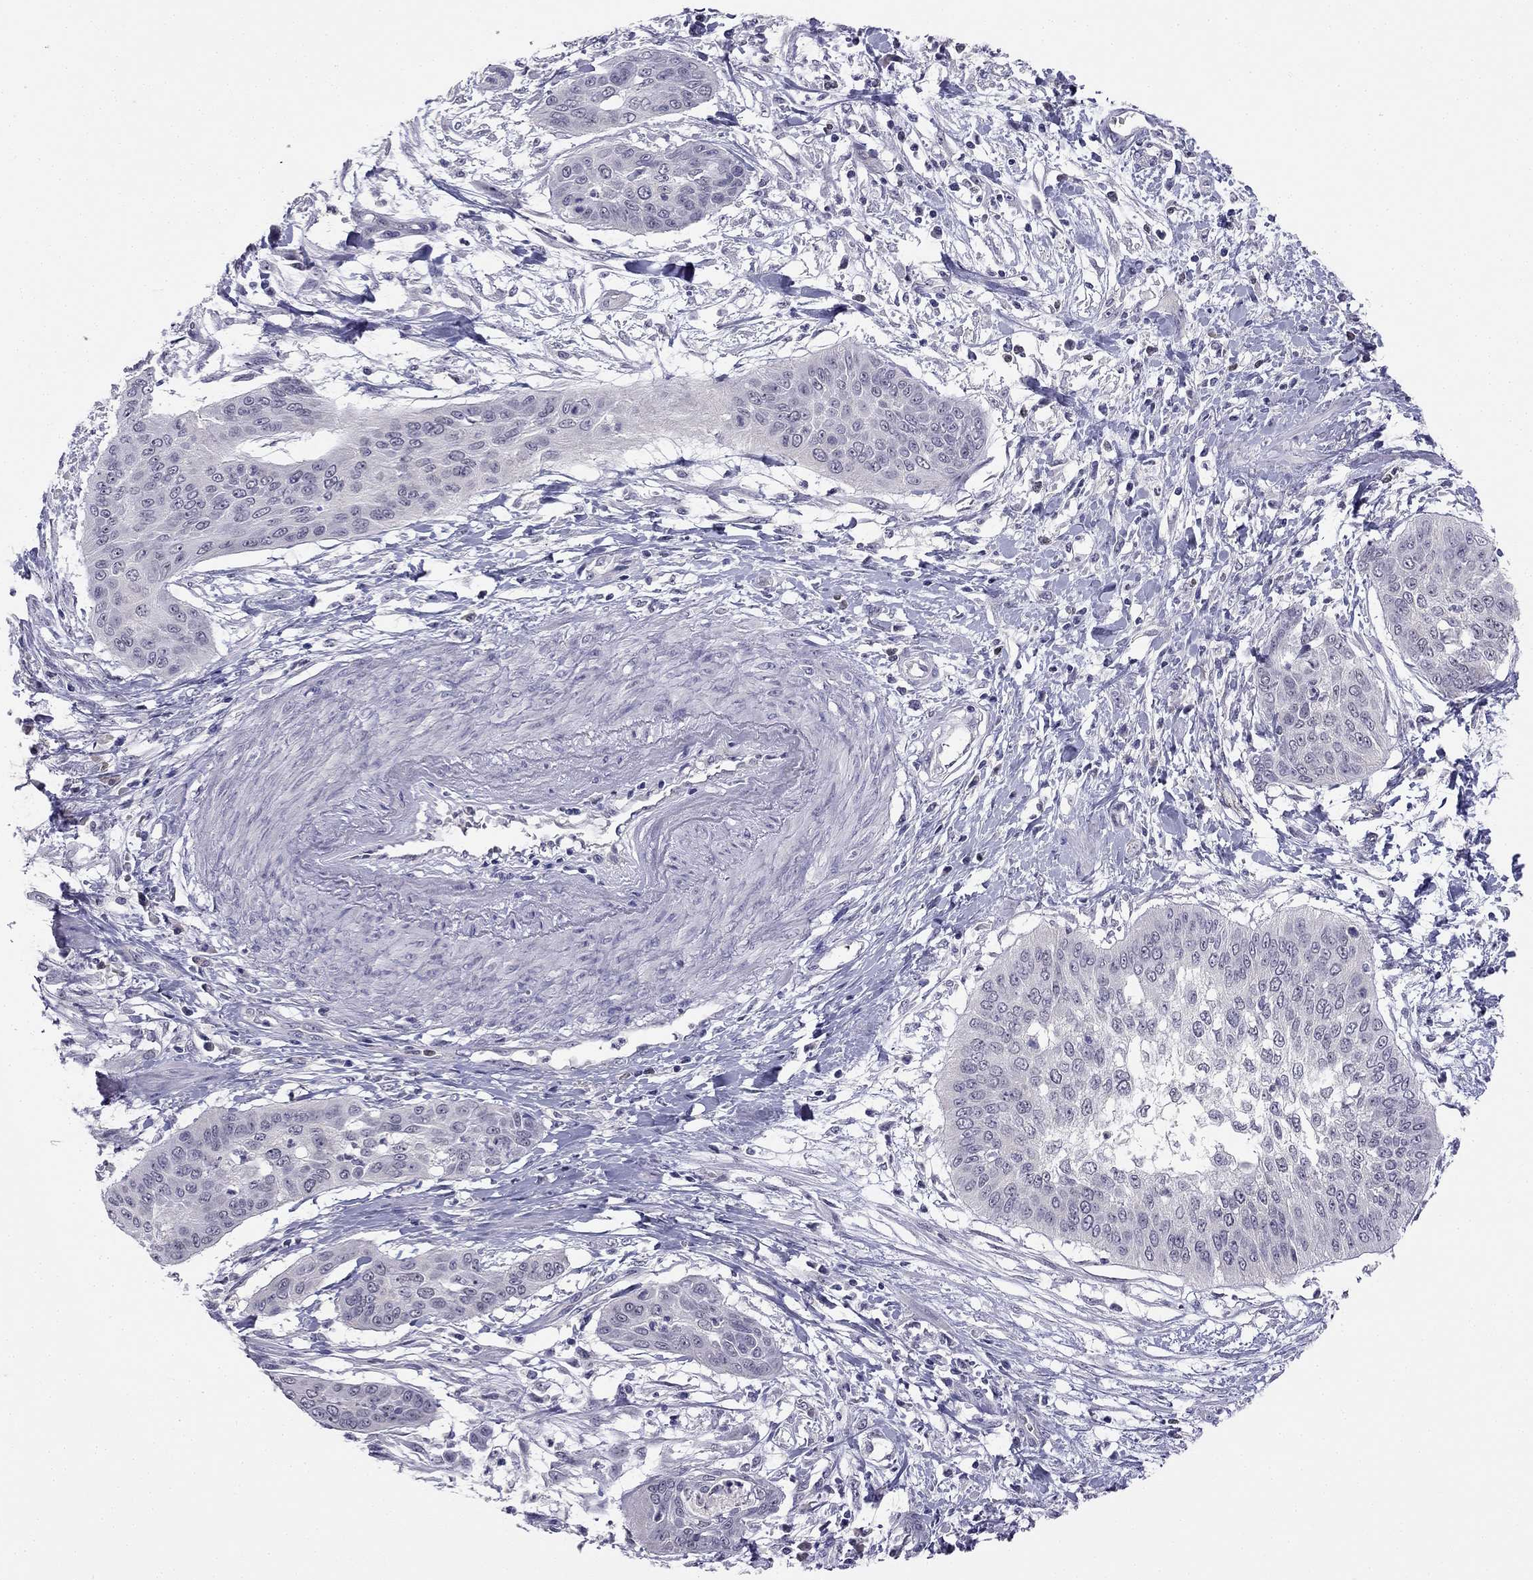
{"staining": {"intensity": "negative", "quantity": "none", "location": "none"}, "tissue": "cervical cancer", "cell_type": "Tumor cells", "image_type": "cancer", "snomed": [{"axis": "morphology", "description": "Squamous cell carcinoma, NOS"}, {"axis": "topography", "description": "Cervix"}], "caption": "Human squamous cell carcinoma (cervical) stained for a protein using immunohistochemistry demonstrates no staining in tumor cells.", "gene": "C16orf89", "patient": {"sex": "female", "age": 39}}